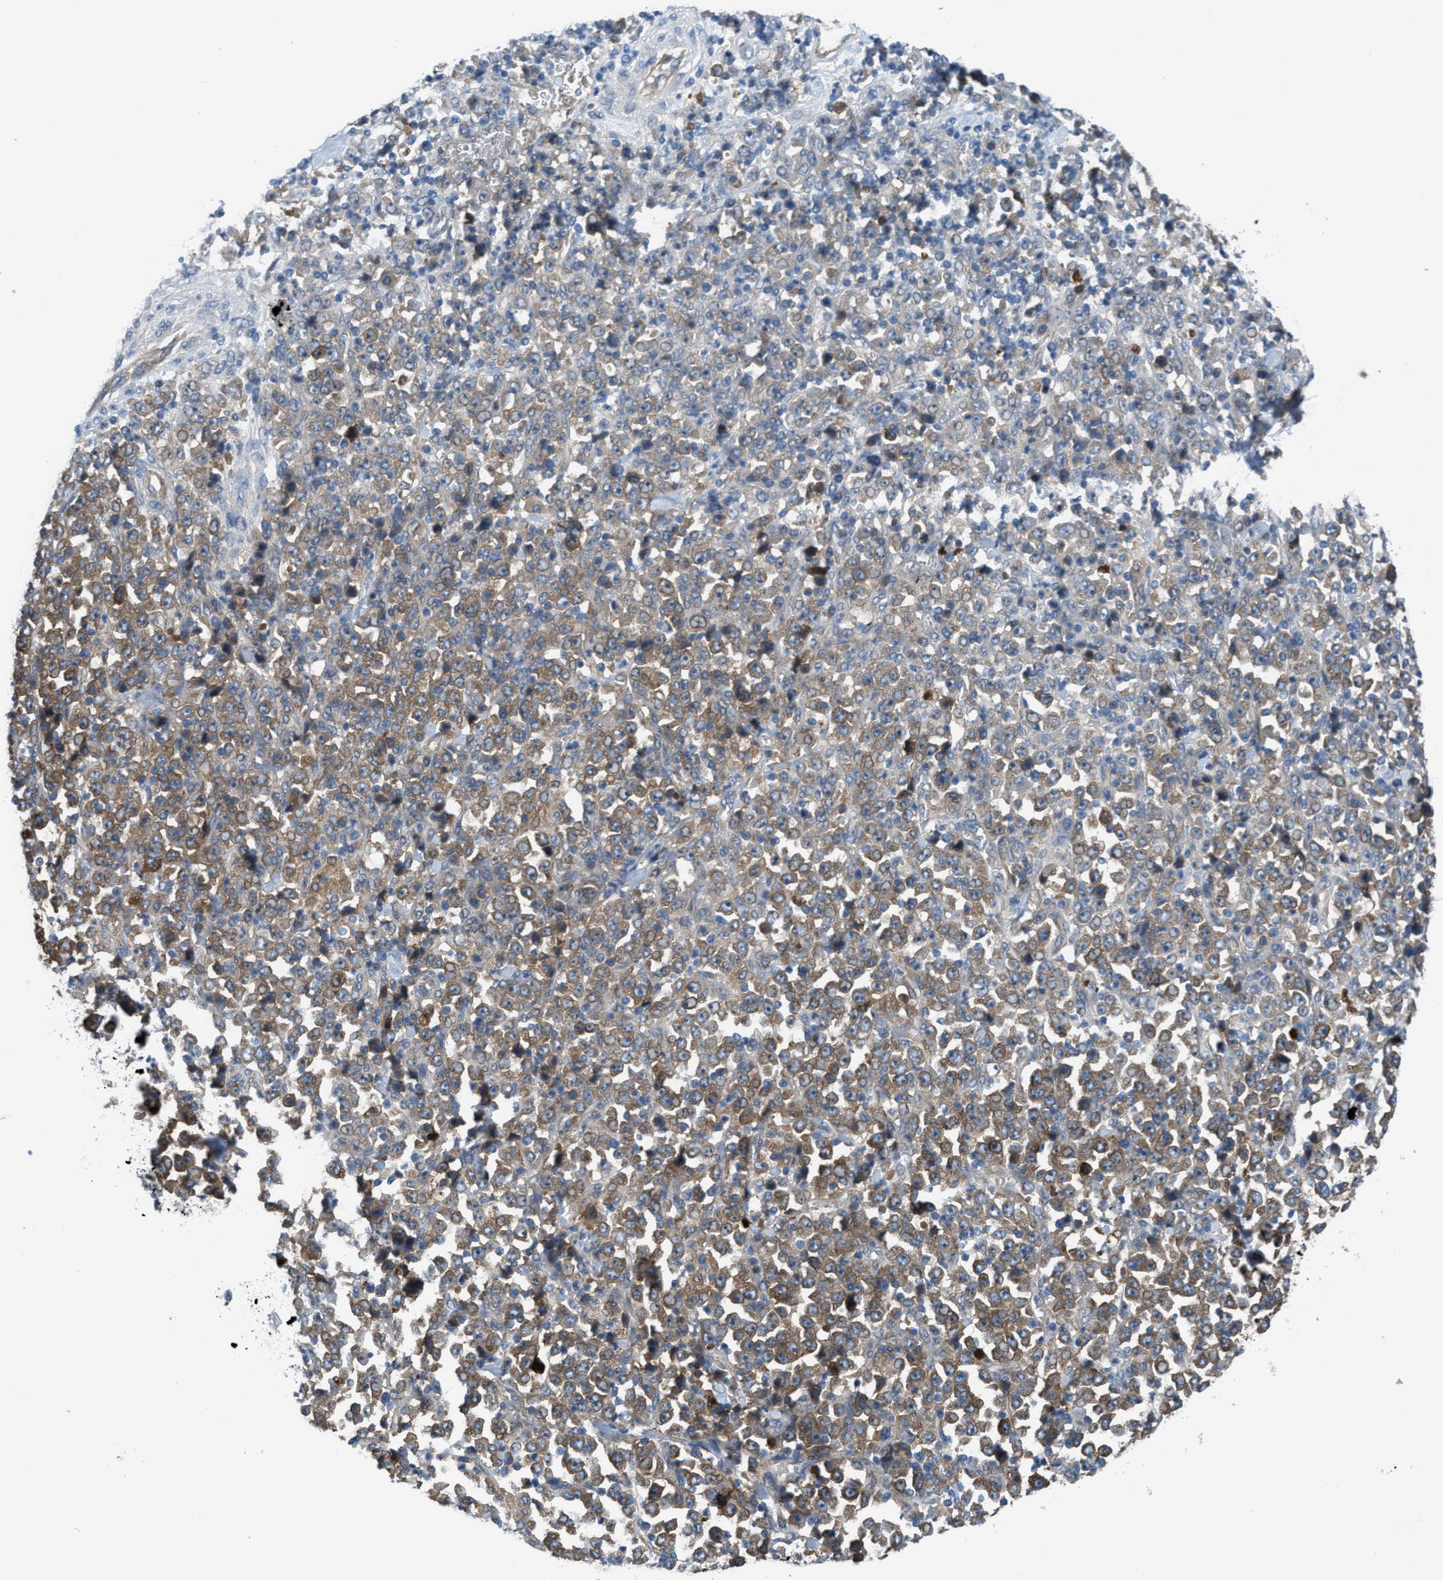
{"staining": {"intensity": "moderate", "quantity": ">75%", "location": "cytoplasmic/membranous"}, "tissue": "stomach cancer", "cell_type": "Tumor cells", "image_type": "cancer", "snomed": [{"axis": "morphology", "description": "Normal tissue, NOS"}, {"axis": "morphology", "description": "Adenocarcinoma, NOS"}, {"axis": "topography", "description": "Stomach, upper"}, {"axis": "topography", "description": "Stomach"}], "caption": "Tumor cells display medium levels of moderate cytoplasmic/membranous positivity in approximately >75% of cells in stomach adenocarcinoma.", "gene": "BAZ2B", "patient": {"sex": "male", "age": 59}}